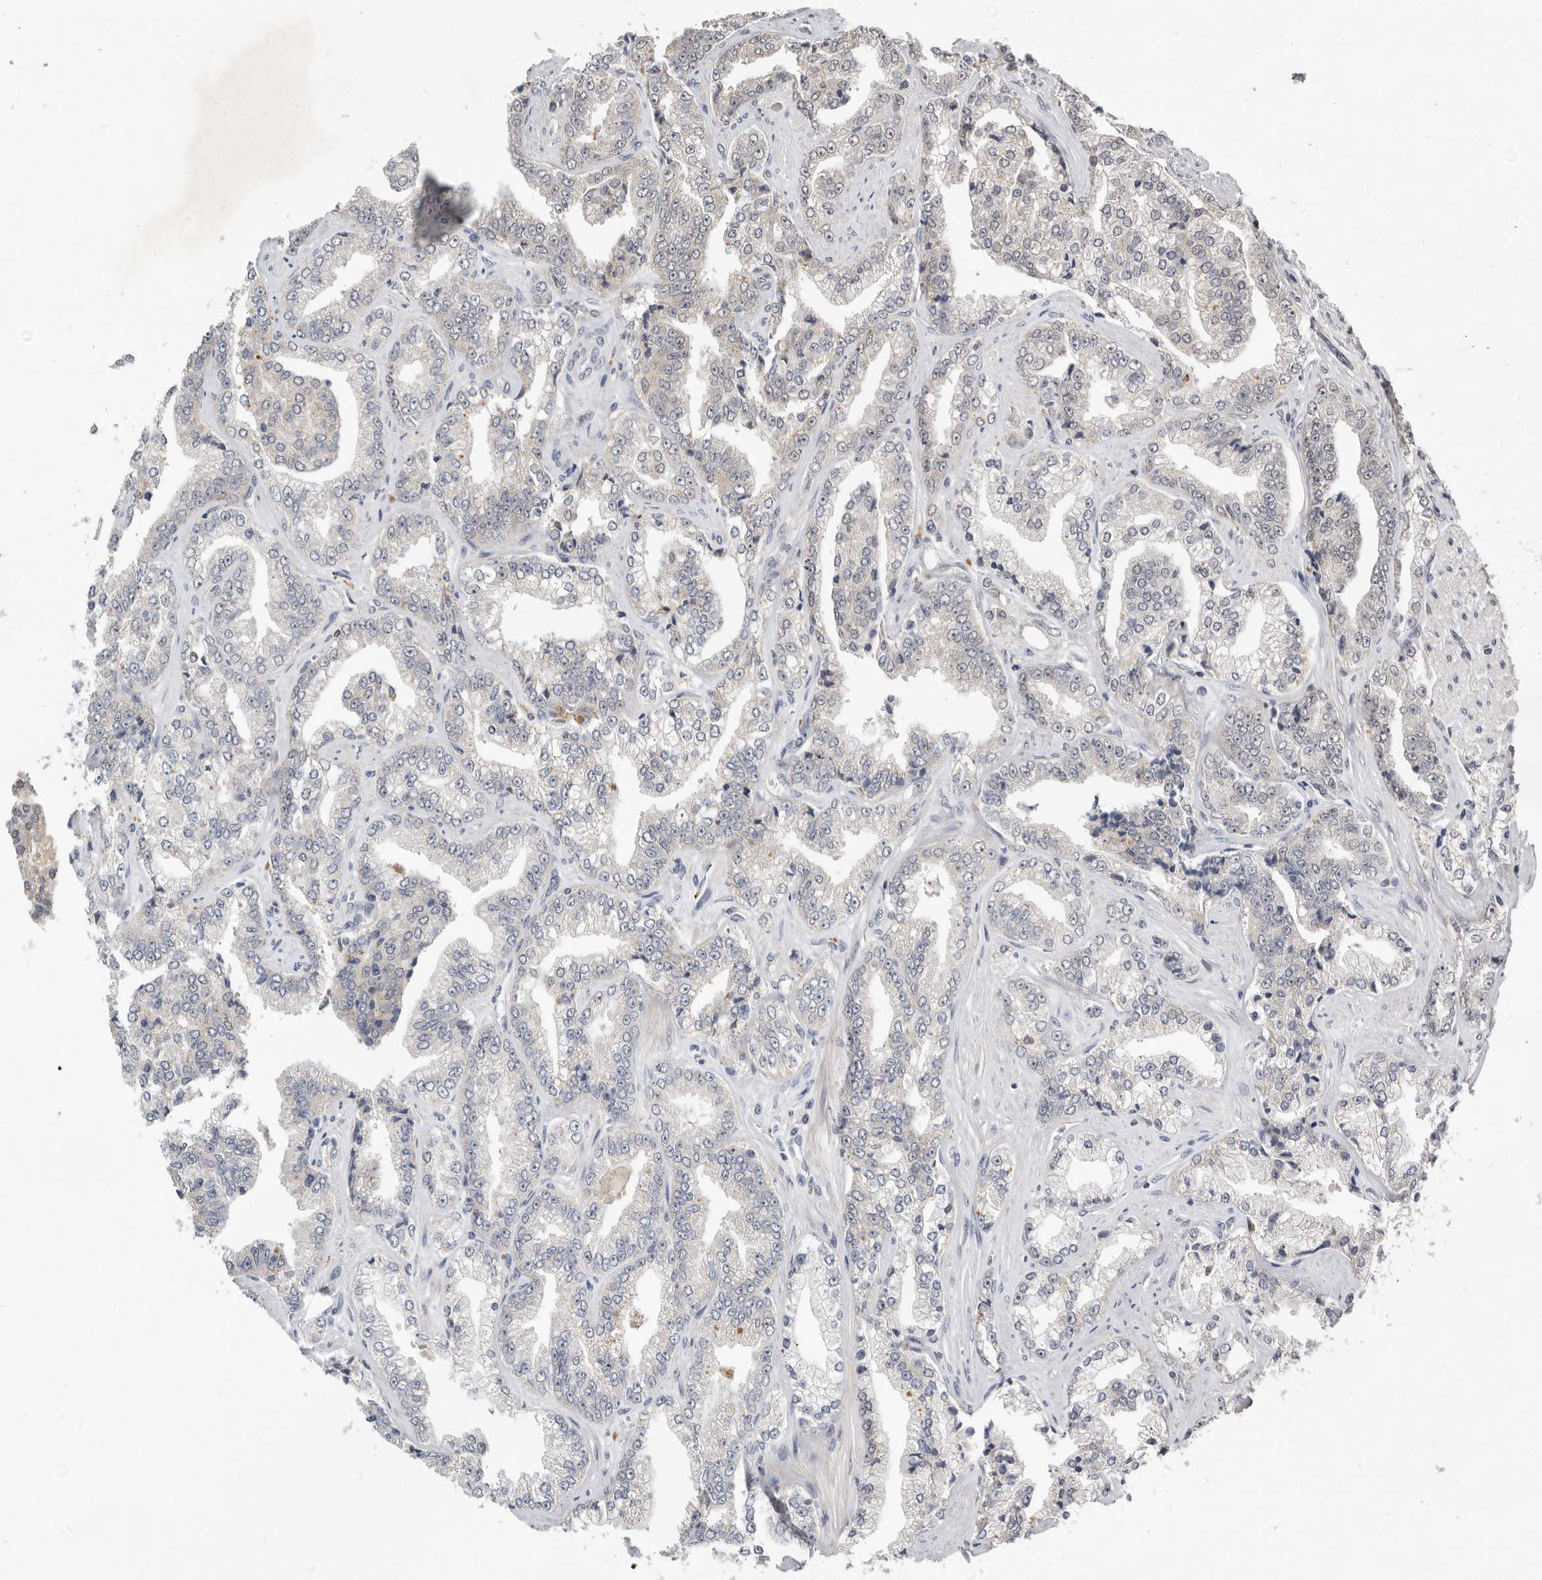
{"staining": {"intensity": "negative", "quantity": "none", "location": "none"}, "tissue": "prostate cancer", "cell_type": "Tumor cells", "image_type": "cancer", "snomed": [{"axis": "morphology", "description": "Adenocarcinoma, High grade"}, {"axis": "topography", "description": "Prostate"}], "caption": "IHC image of human prostate high-grade adenocarcinoma stained for a protein (brown), which reveals no positivity in tumor cells.", "gene": "BRCA2", "patient": {"sex": "male", "age": 71}}